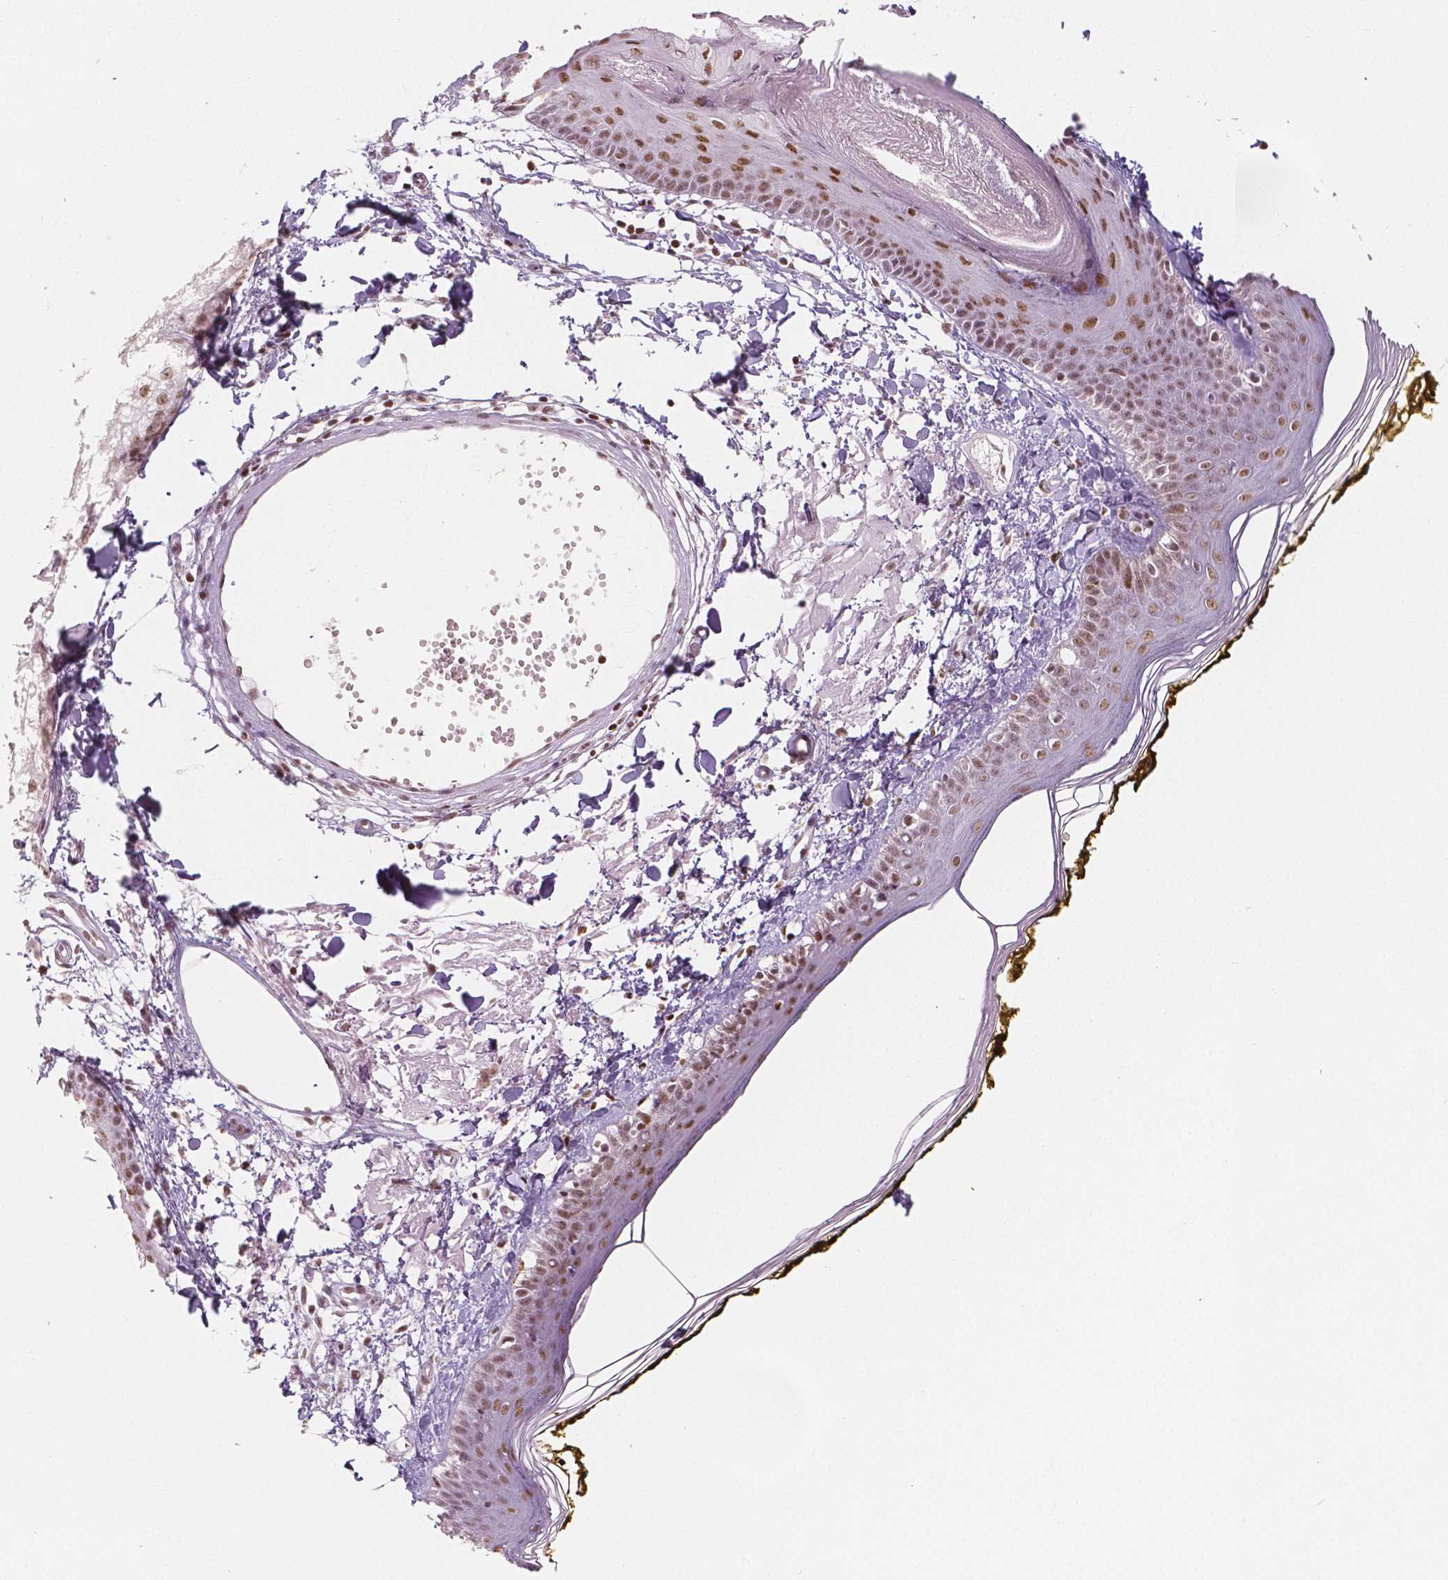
{"staining": {"intensity": "weak", "quantity": "25%-75%", "location": "cytoplasmic/membranous,nuclear"}, "tissue": "skin", "cell_type": "Fibroblasts", "image_type": "normal", "snomed": [{"axis": "morphology", "description": "Normal tissue, NOS"}, {"axis": "topography", "description": "Skin"}], "caption": "IHC photomicrograph of unremarkable skin stained for a protein (brown), which shows low levels of weak cytoplasmic/membranous,nuclear staining in about 25%-75% of fibroblasts.", "gene": "HDAC1", "patient": {"sex": "male", "age": 76}}